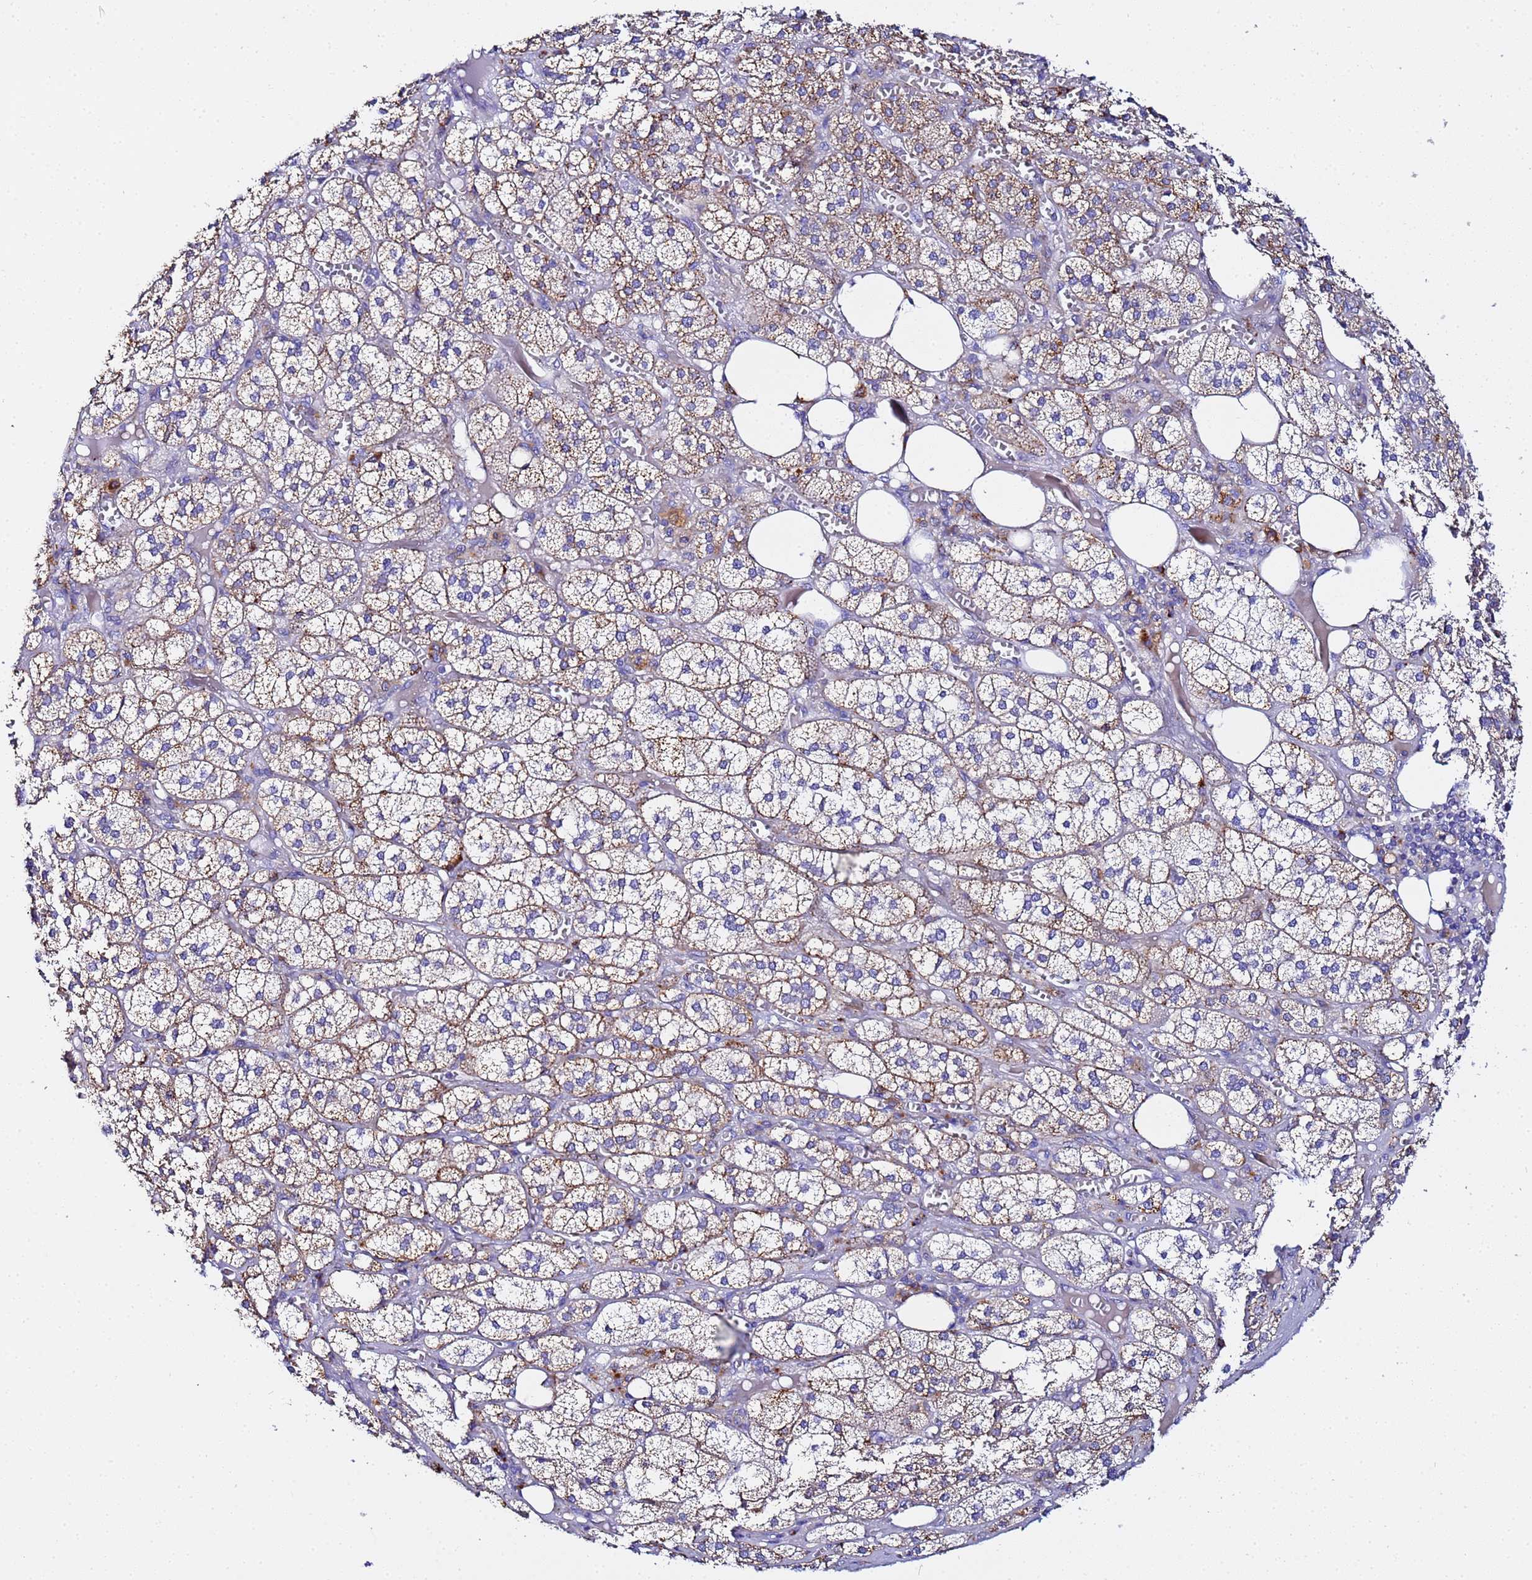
{"staining": {"intensity": "moderate", "quantity": ">75%", "location": "cytoplasmic/membranous"}, "tissue": "adrenal gland", "cell_type": "Glandular cells", "image_type": "normal", "snomed": [{"axis": "morphology", "description": "Normal tissue, NOS"}, {"axis": "topography", "description": "Adrenal gland"}], "caption": "Unremarkable adrenal gland exhibits moderate cytoplasmic/membranous positivity in approximately >75% of glandular cells, visualized by immunohistochemistry.", "gene": "VTI1B", "patient": {"sex": "female", "age": 61}}